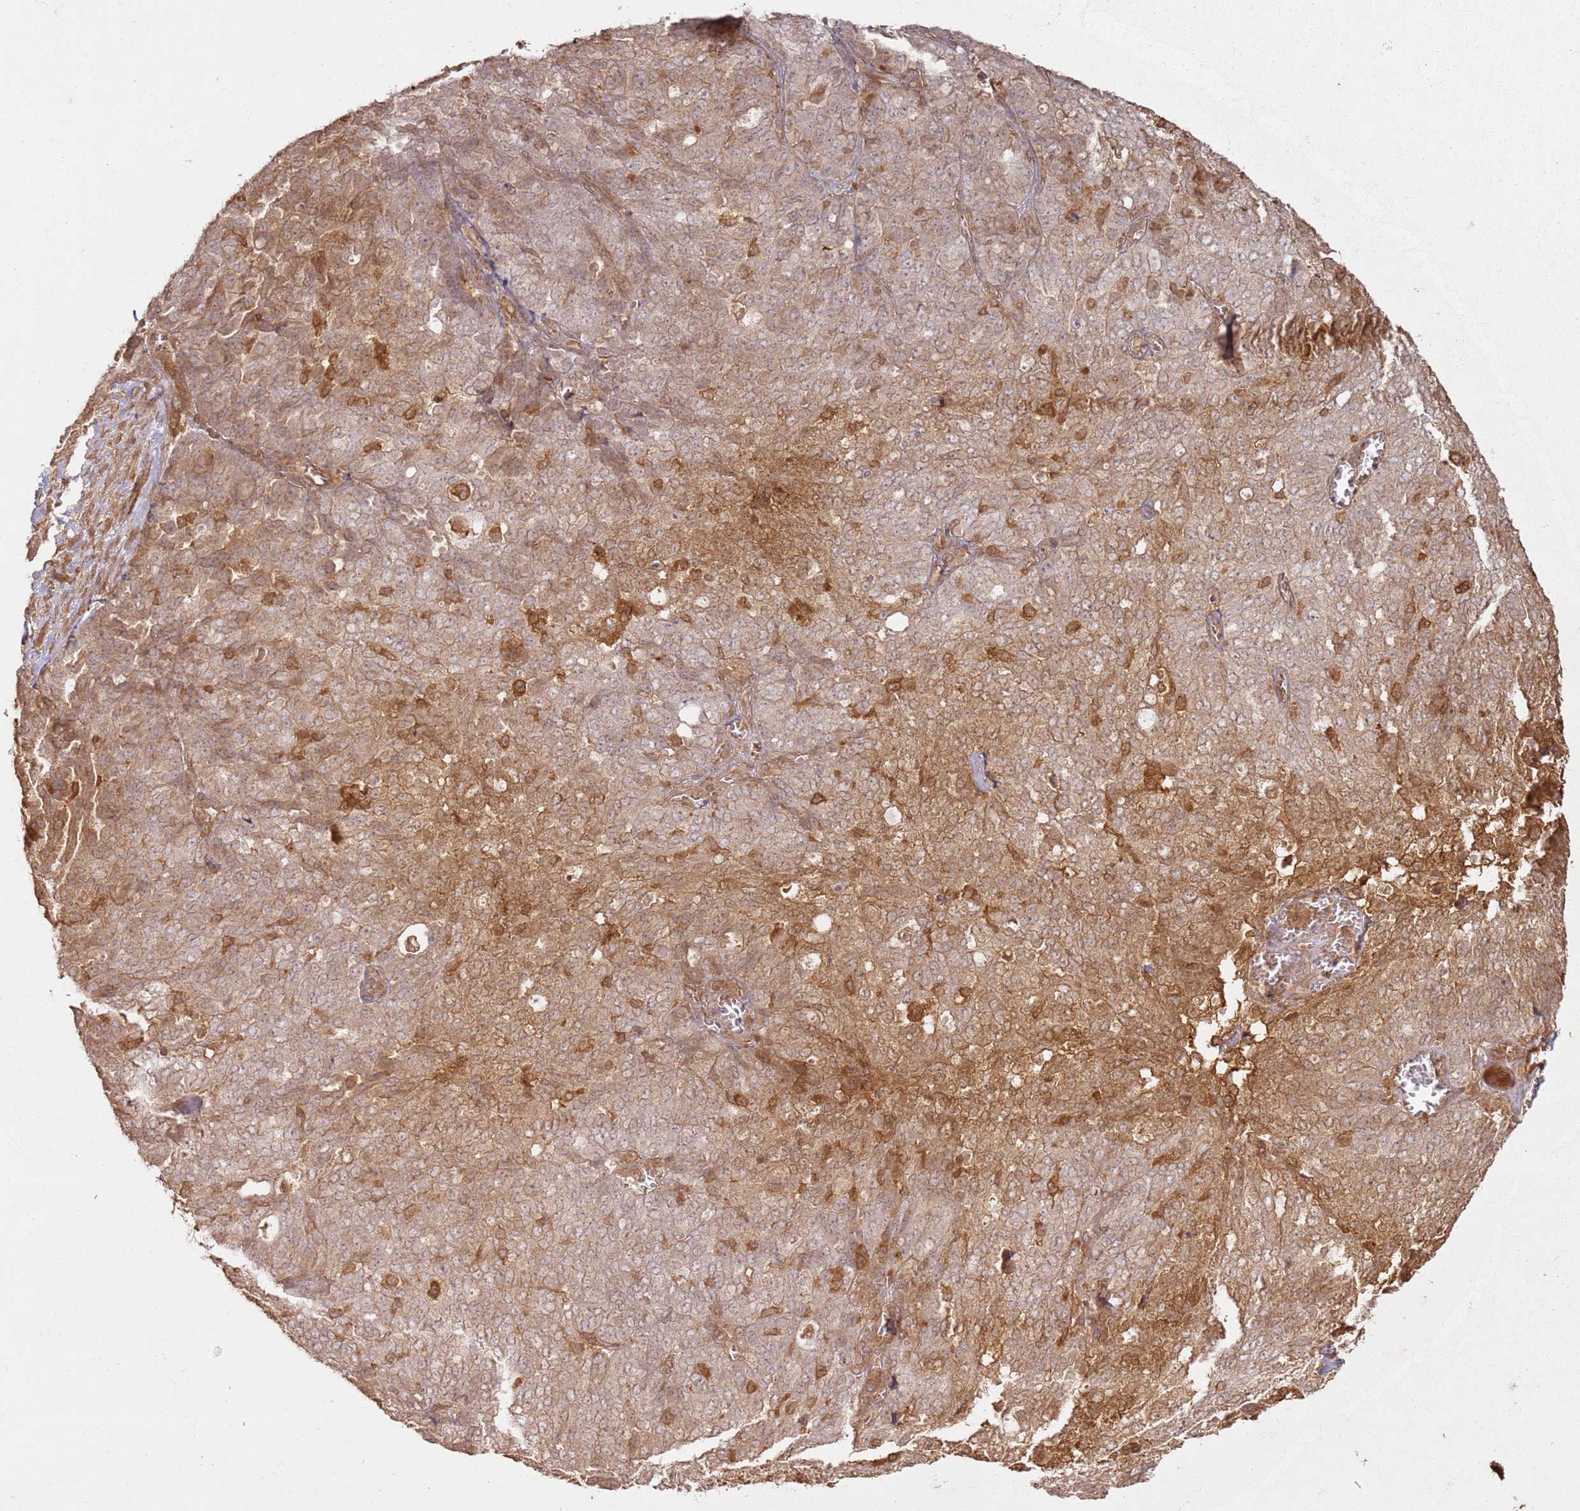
{"staining": {"intensity": "moderate", "quantity": "25%-75%", "location": "cytoplasmic/membranous"}, "tissue": "ovarian cancer", "cell_type": "Tumor cells", "image_type": "cancer", "snomed": [{"axis": "morphology", "description": "Cystadenocarcinoma, serous, NOS"}, {"axis": "topography", "description": "Soft tissue"}, {"axis": "topography", "description": "Ovary"}], "caption": "Moderate cytoplasmic/membranous protein positivity is identified in about 25%-75% of tumor cells in ovarian cancer.", "gene": "ZNF776", "patient": {"sex": "female", "age": 57}}